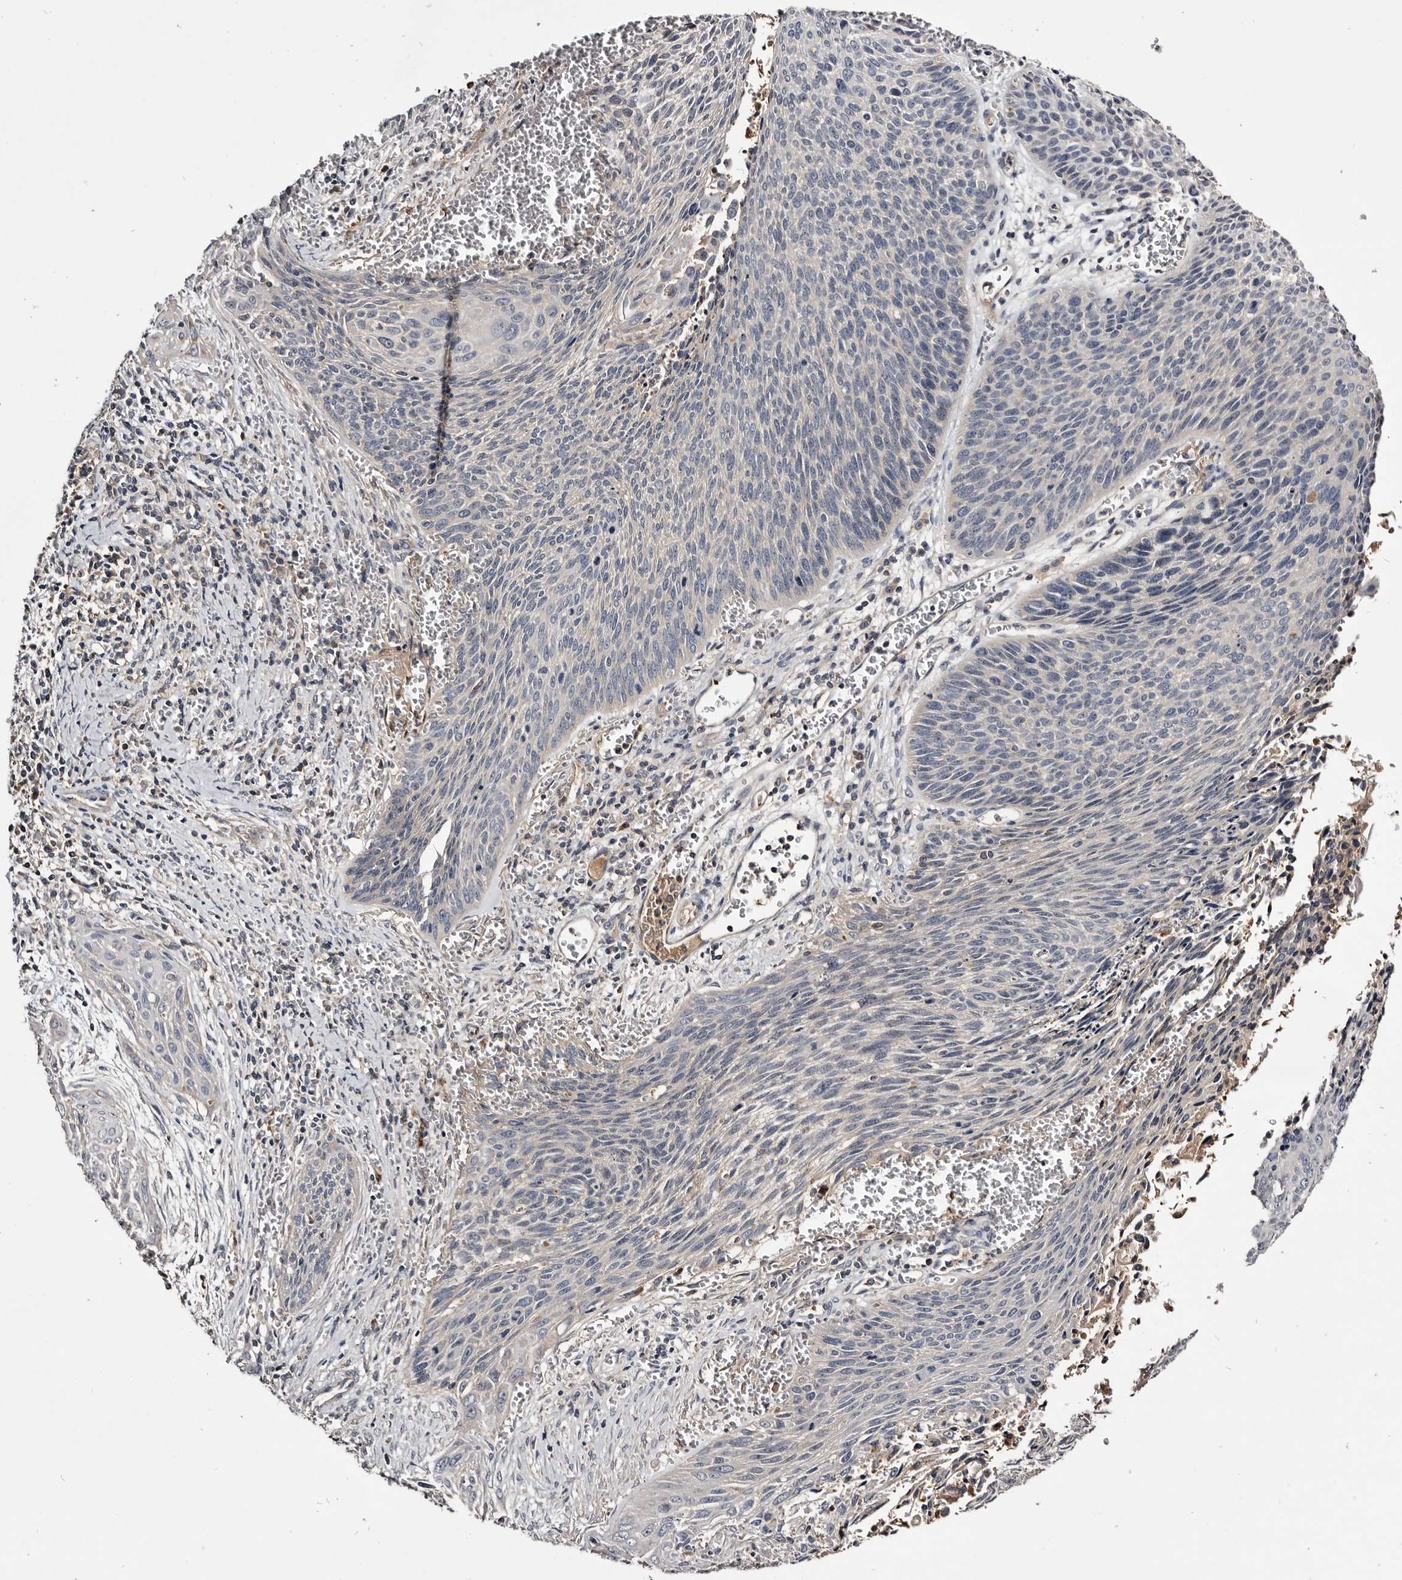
{"staining": {"intensity": "negative", "quantity": "none", "location": "none"}, "tissue": "cervical cancer", "cell_type": "Tumor cells", "image_type": "cancer", "snomed": [{"axis": "morphology", "description": "Squamous cell carcinoma, NOS"}, {"axis": "topography", "description": "Cervix"}], "caption": "Immunohistochemistry (IHC) micrograph of neoplastic tissue: cervical cancer stained with DAB displays no significant protein expression in tumor cells.", "gene": "TTC39A", "patient": {"sex": "female", "age": 55}}